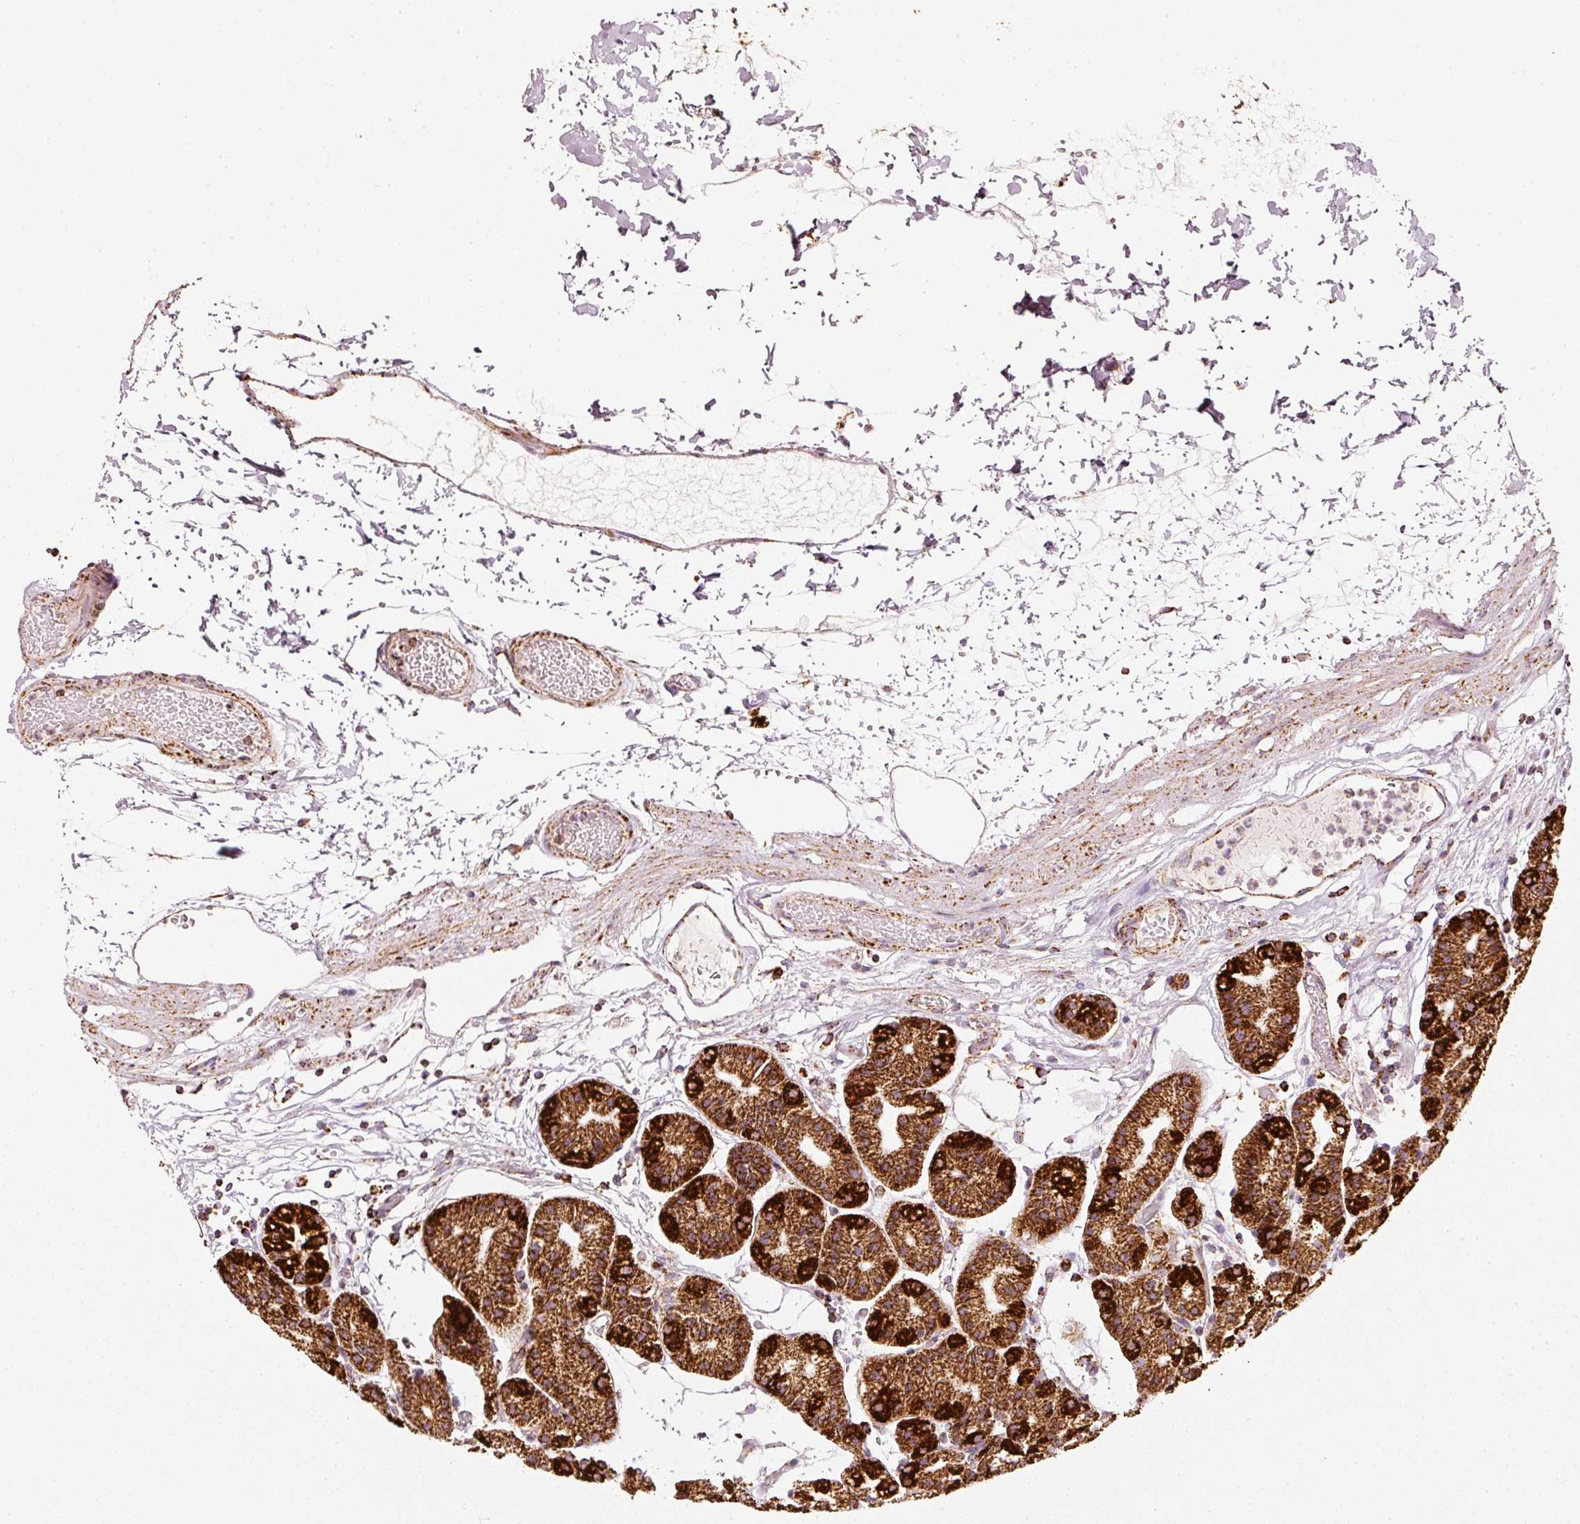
{"staining": {"intensity": "strong", "quantity": ">75%", "location": "cytoplasmic/membranous"}, "tissue": "stomach", "cell_type": "Glandular cells", "image_type": "normal", "snomed": [{"axis": "morphology", "description": "Normal tissue, NOS"}, {"axis": "topography", "description": "Stomach"}], "caption": "A high amount of strong cytoplasmic/membranous expression is present in approximately >75% of glandular cells in unremarkable stomach. (Stains: DAB (3,3'-diaminobenzidine) in brown, nuclei in blue, Microscopy: brightfield microscopy at high magnification).", "gene": "UQCRC1", "patient": {"sex": "female", "age": 57}}